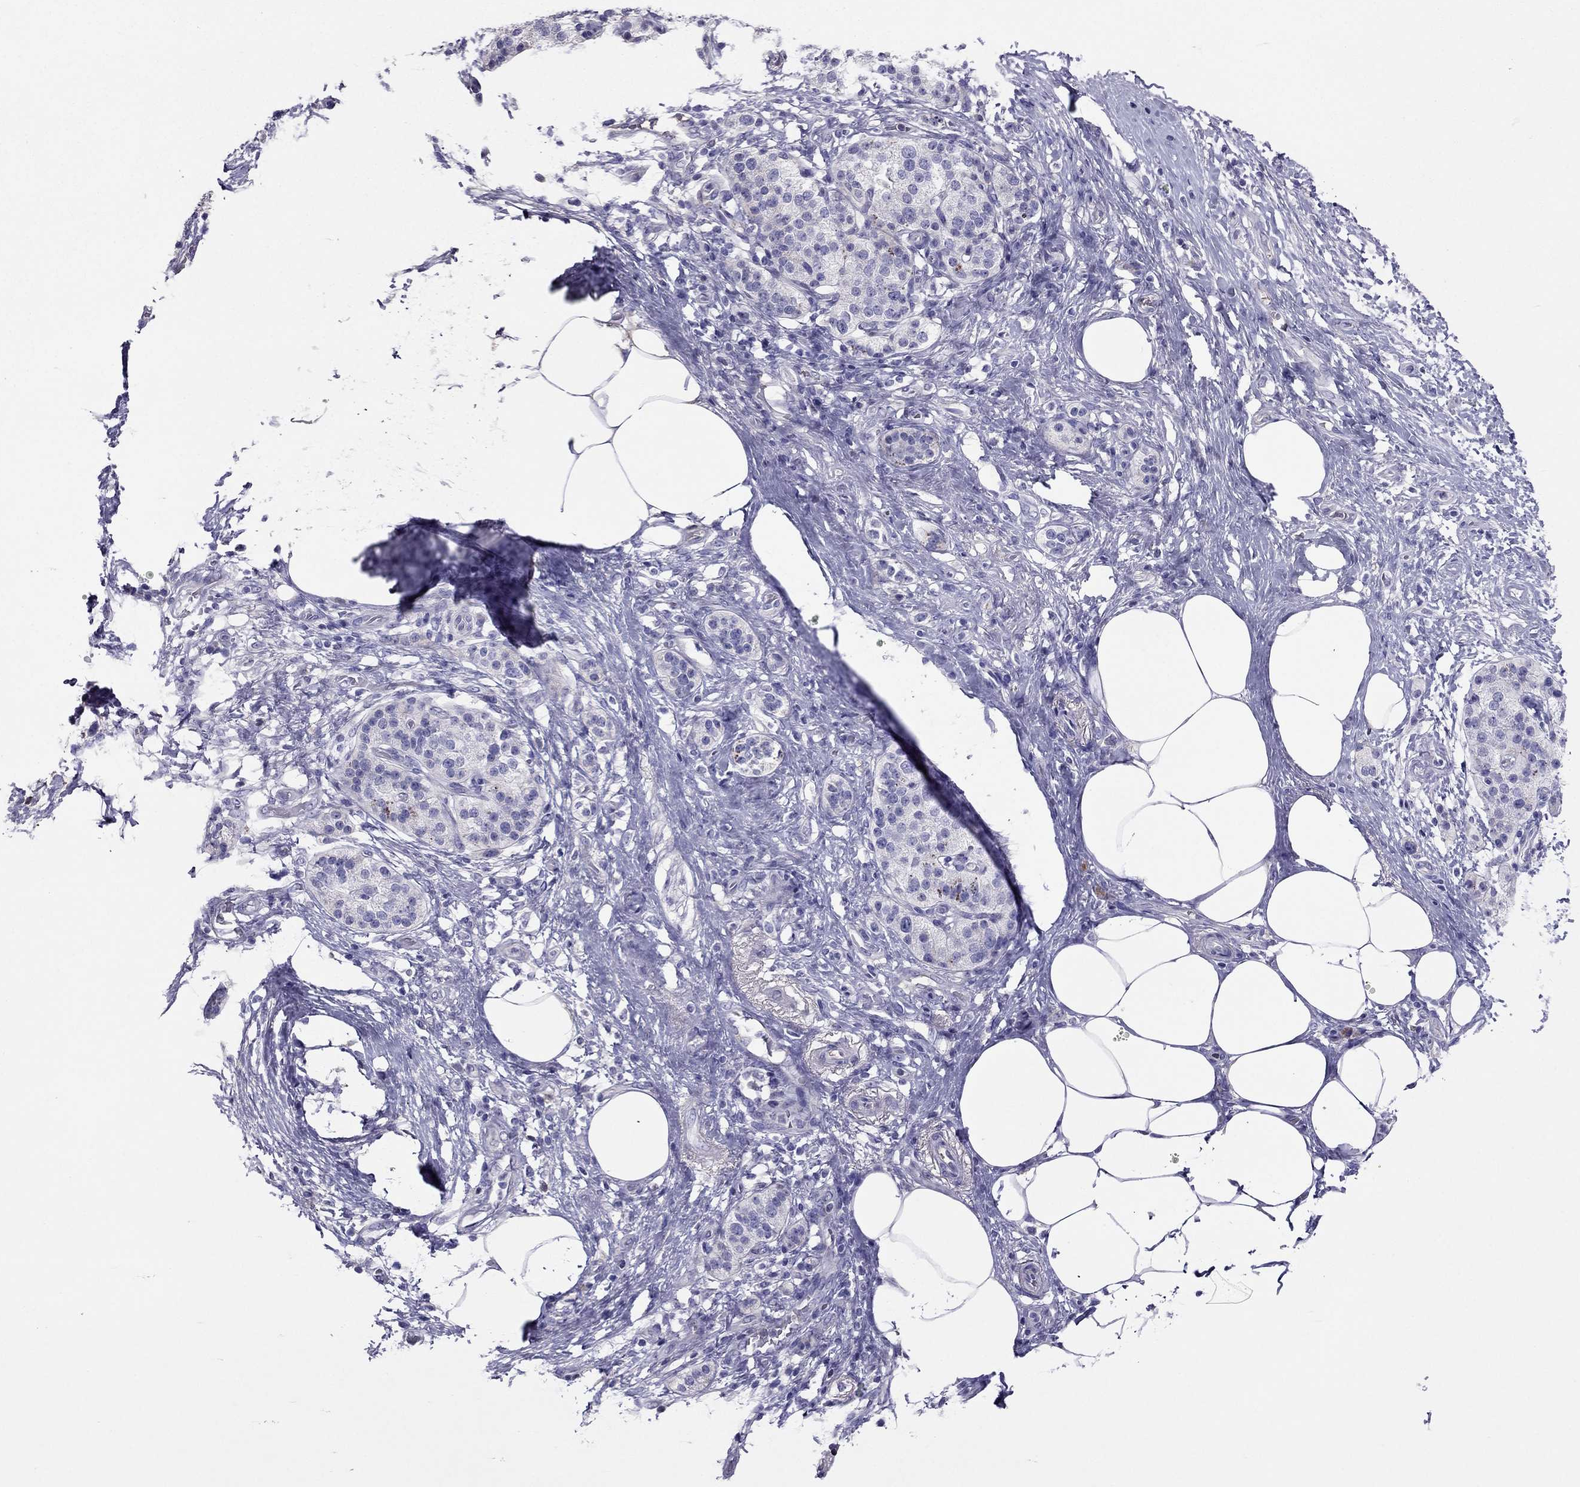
{"staining": {"intensity": "negative", "quantity": "none", "location": "none"}, "tissue": "pancreatic cancer", "cell_type": "Tumor cells", "image_type": "cancer", "snomed": [{"axis": "morphology", "description": "Adenocarcinoma, NOS"}, {"axis": "topography", "description": "Pancreas"}], "caption": "High magnification brightfield microscopy of pancreatic adenocarcinoma stained with DAB (brown) and counterstained with hematoxylin (blue): tumor cells show no significant positivity. (DAB (3,3'-diaminobenzidine) immunohistochemistry with hematoxylin counter stain).", "gene": "TBC1D21", "patient": {"sex": "female", "age": 72}}